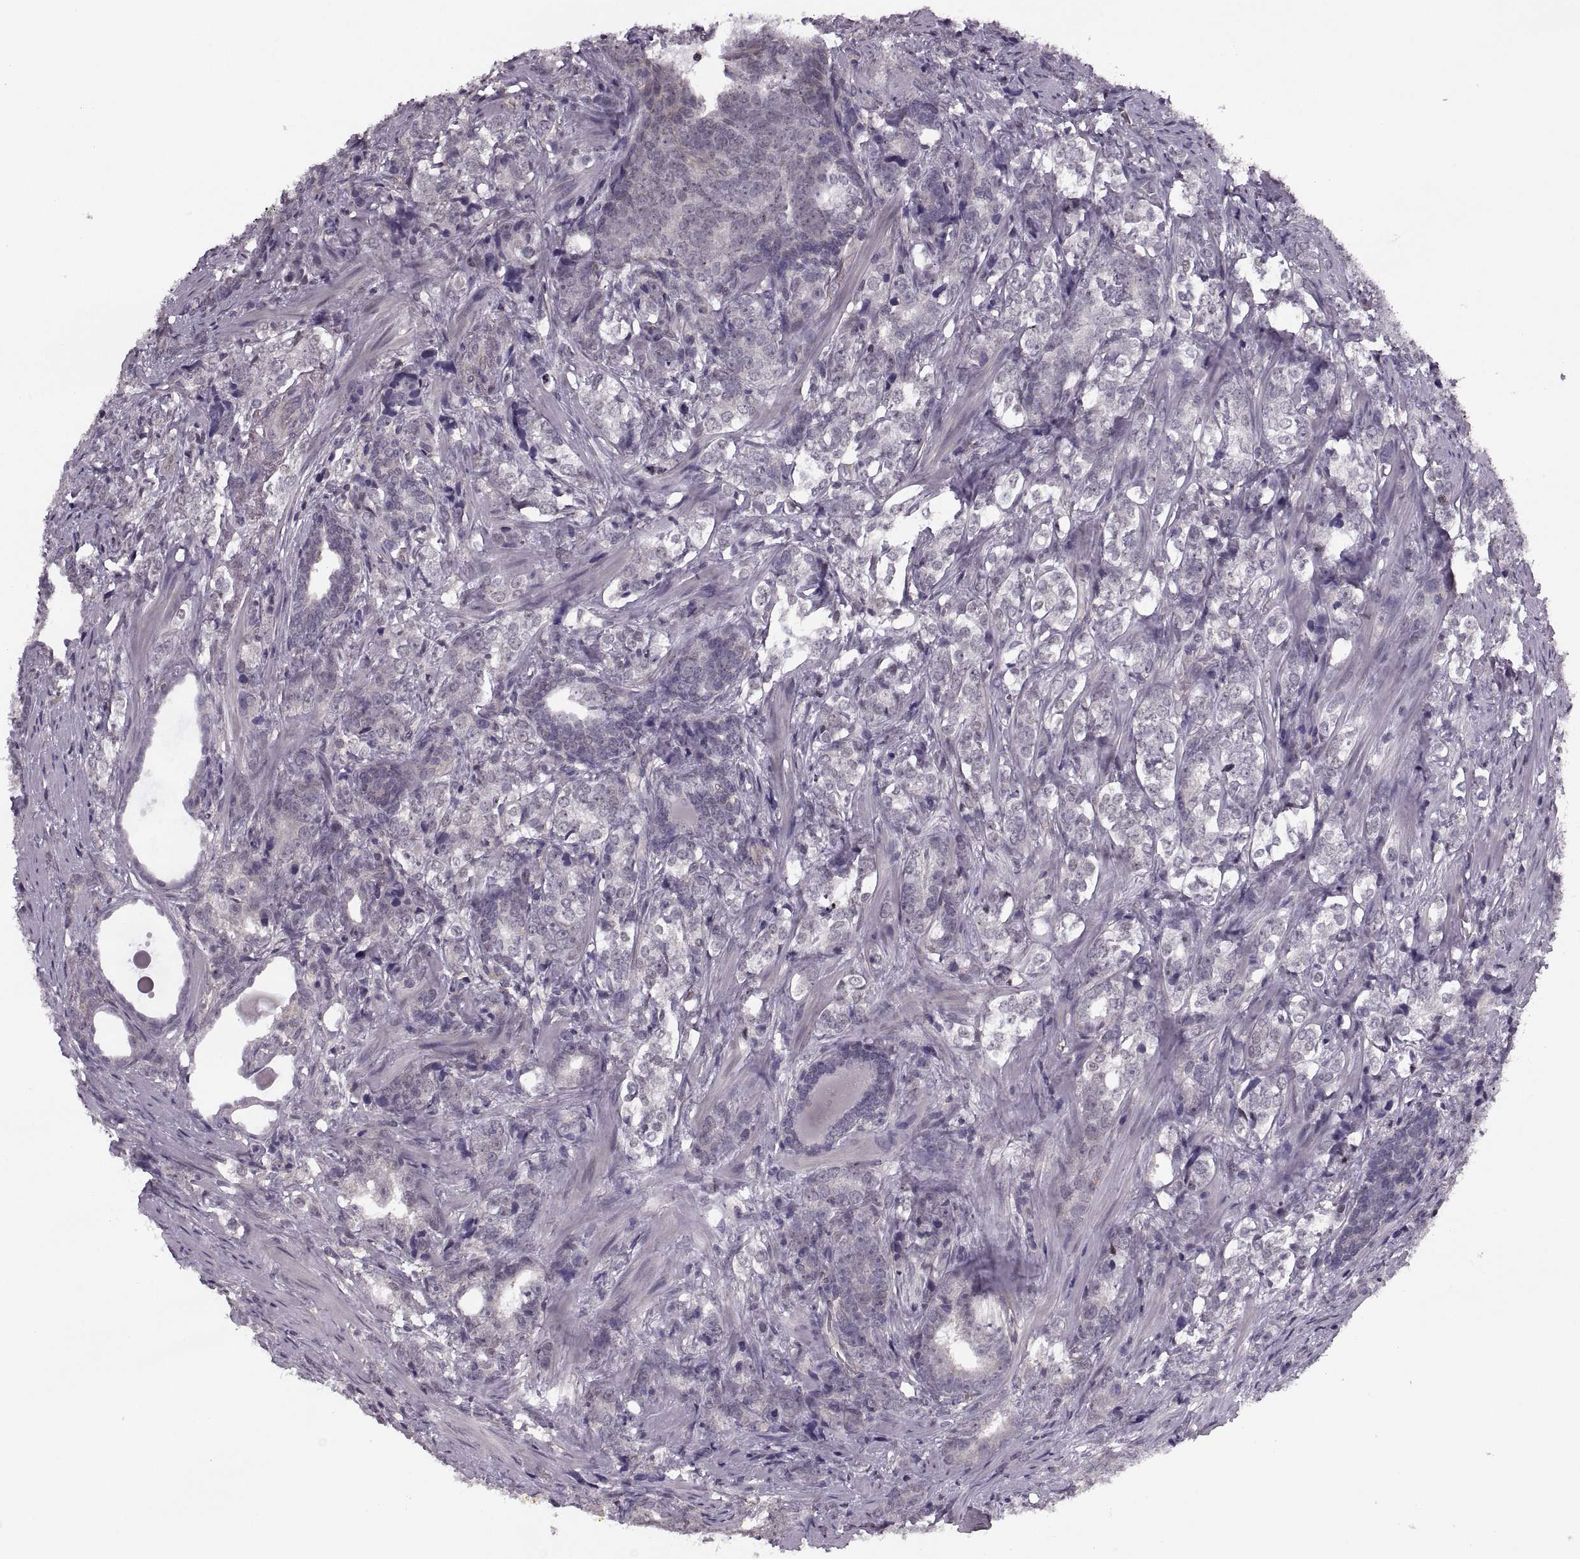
{"staining": {"intensity": "negative", "quantity": "none", "location": "none"}, "tissue": "prostate cancer", "cell_type": "Tumor cells", "image_type": "cancer", "snomed": [{"axis": "morphology", "description": "Adenocarcinoma, NOS"}, {"axis": "topography", "description": "Prostate and seminal vesicle, NOS"}], "caption": "Prostate cancer was stained to show a protein in brown. There is no significant expression in tumor cells.", "gene": "LUZP2", "patient": {"sex": "male", "age": 63}}